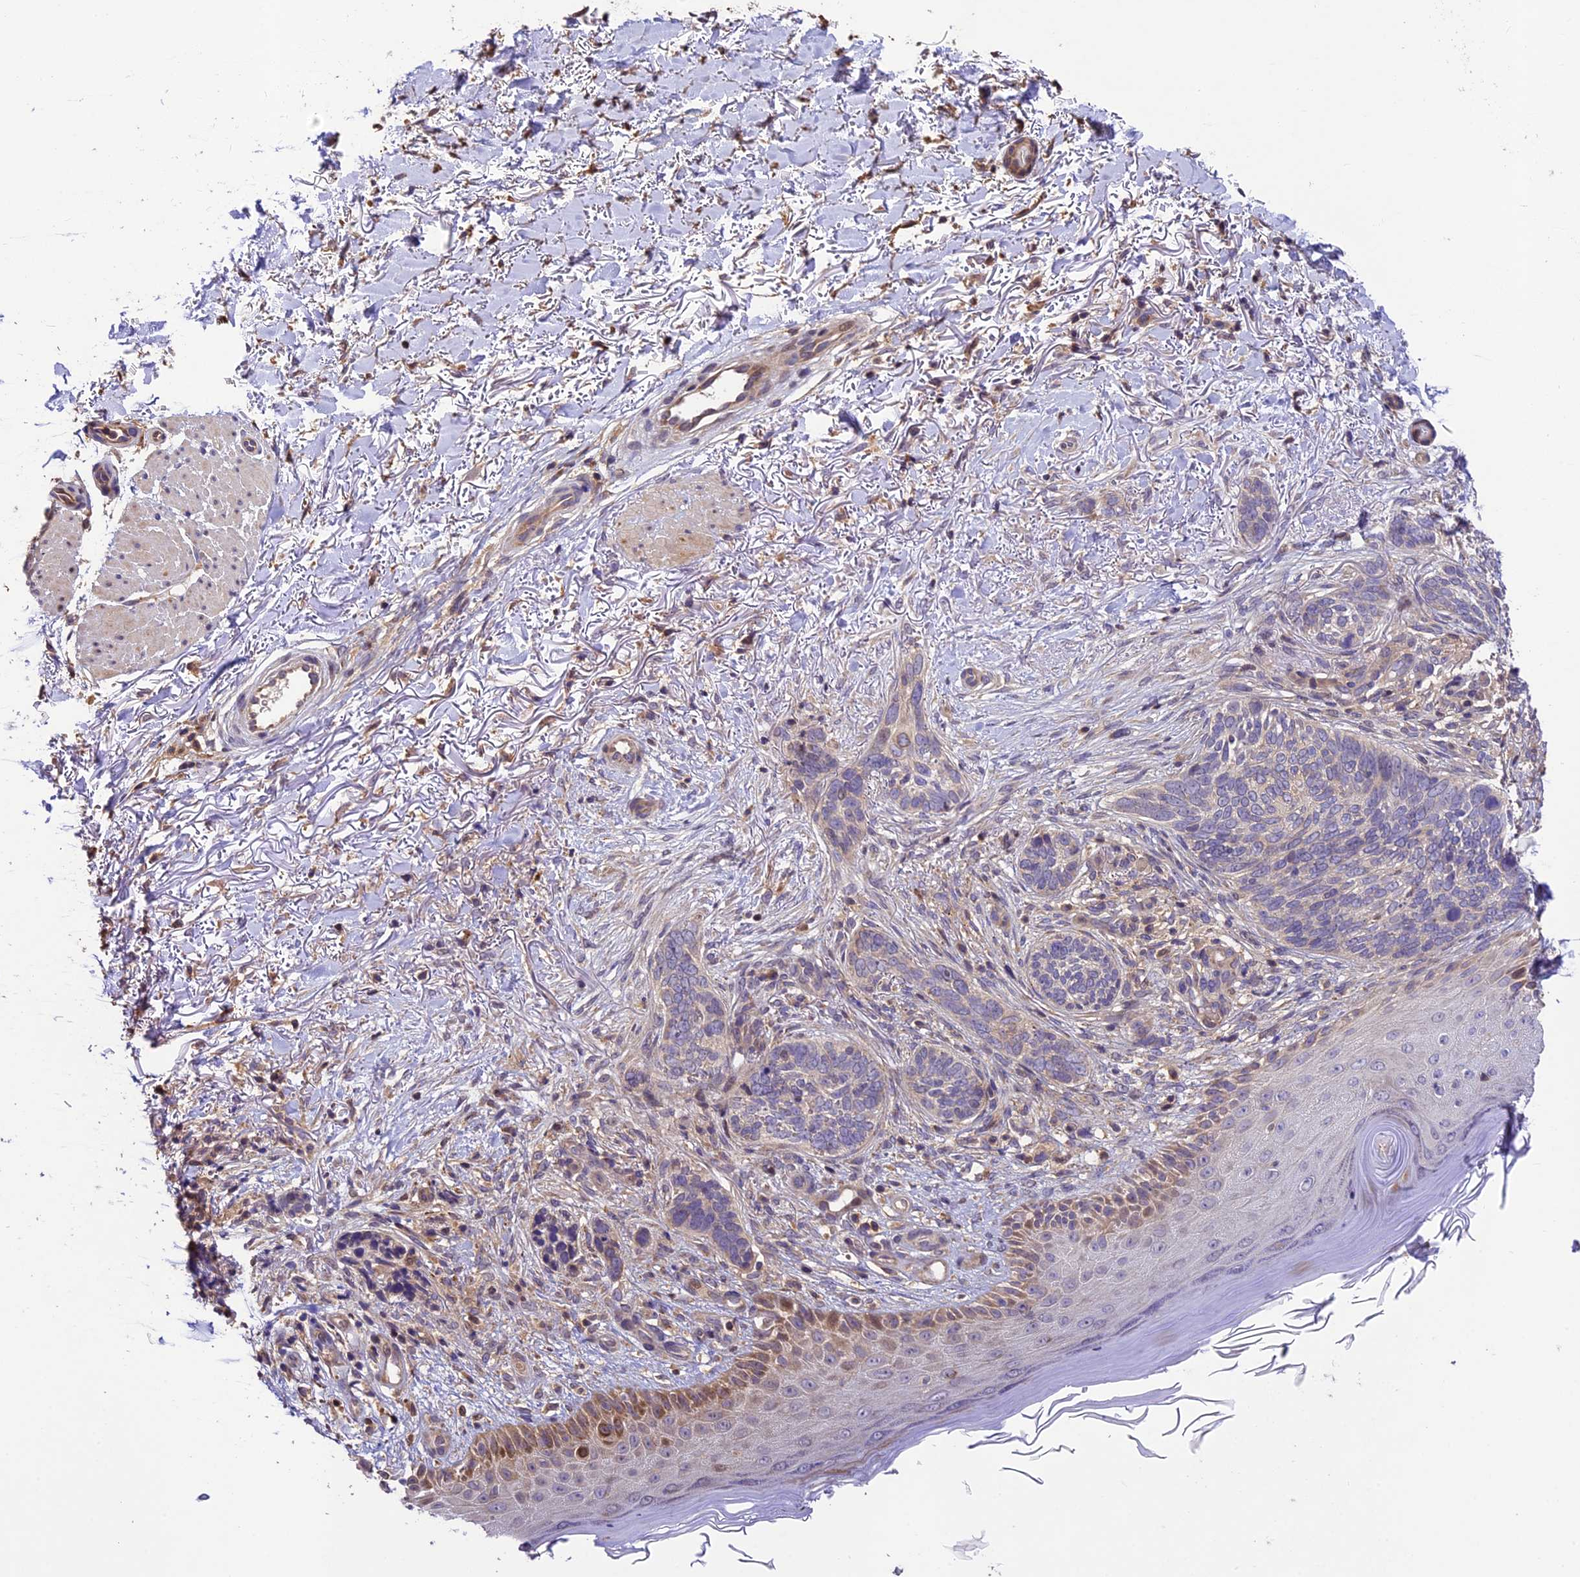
{"staining": {"intensity": "weak", "quantity": "<25%", "location": "cytoplasmic/membranous"}, "tissue": "skin cancer", "cell_type": "Tumor cells", "image_type": "cancer", "snomed": [{"axis": "morphology", "description": "Normal tissue, NOS"}, {"axis": "morphology", "description": "Basal cell carcinoma"}, {"axis": "topography", "description": "Skin"}], "caption": "The image displays no staining of tumor cells in basal cell carcinoma (skin). (IHC, brightfield microscopy, high magnification).", "gene": "DGKH", "patient": {"sex": "female", "age": 67}}